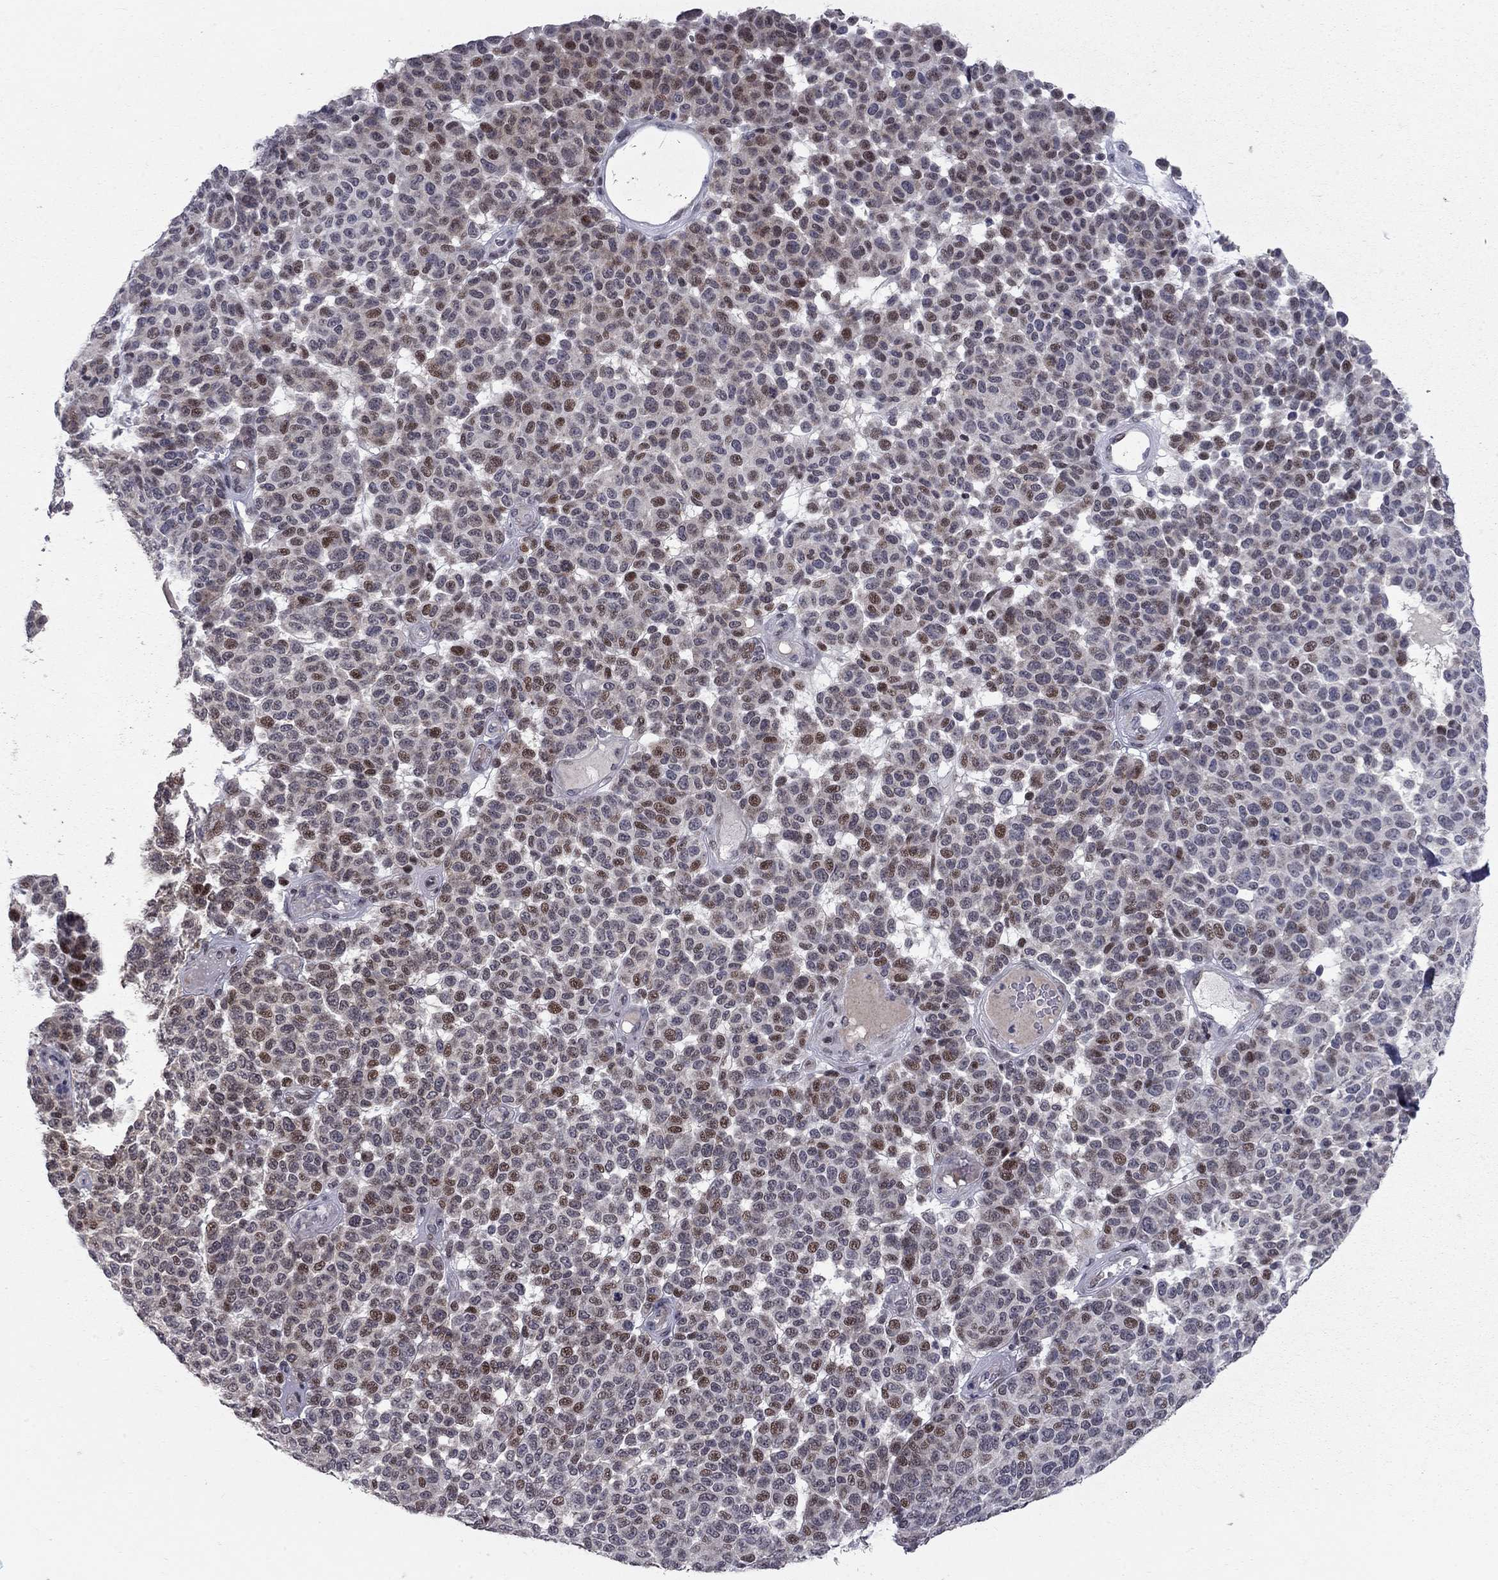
{"staining": {"intensity": "strong", "quantity": "<25%", "location": "nuclear"}, "tissue": "melanoma", "cell_type": "Tumor cells", "image_type": "cancer", "snomed": [{"axis": "morphology", "description": "Malignant melanoma, NOS"}, {"axis": "topography", "description": "Skin"}], "caption": "IHC photomicrograph of neoplastic tissue: human melanoma stained using immunohistochemistry demonstrates medium levels of strong protein expression localized specifically in the nuclear of tumor cells, appearing as a nuclear brown color.", "gene": "HDAC3", "patient": {"sex": "male", "age": 59}}